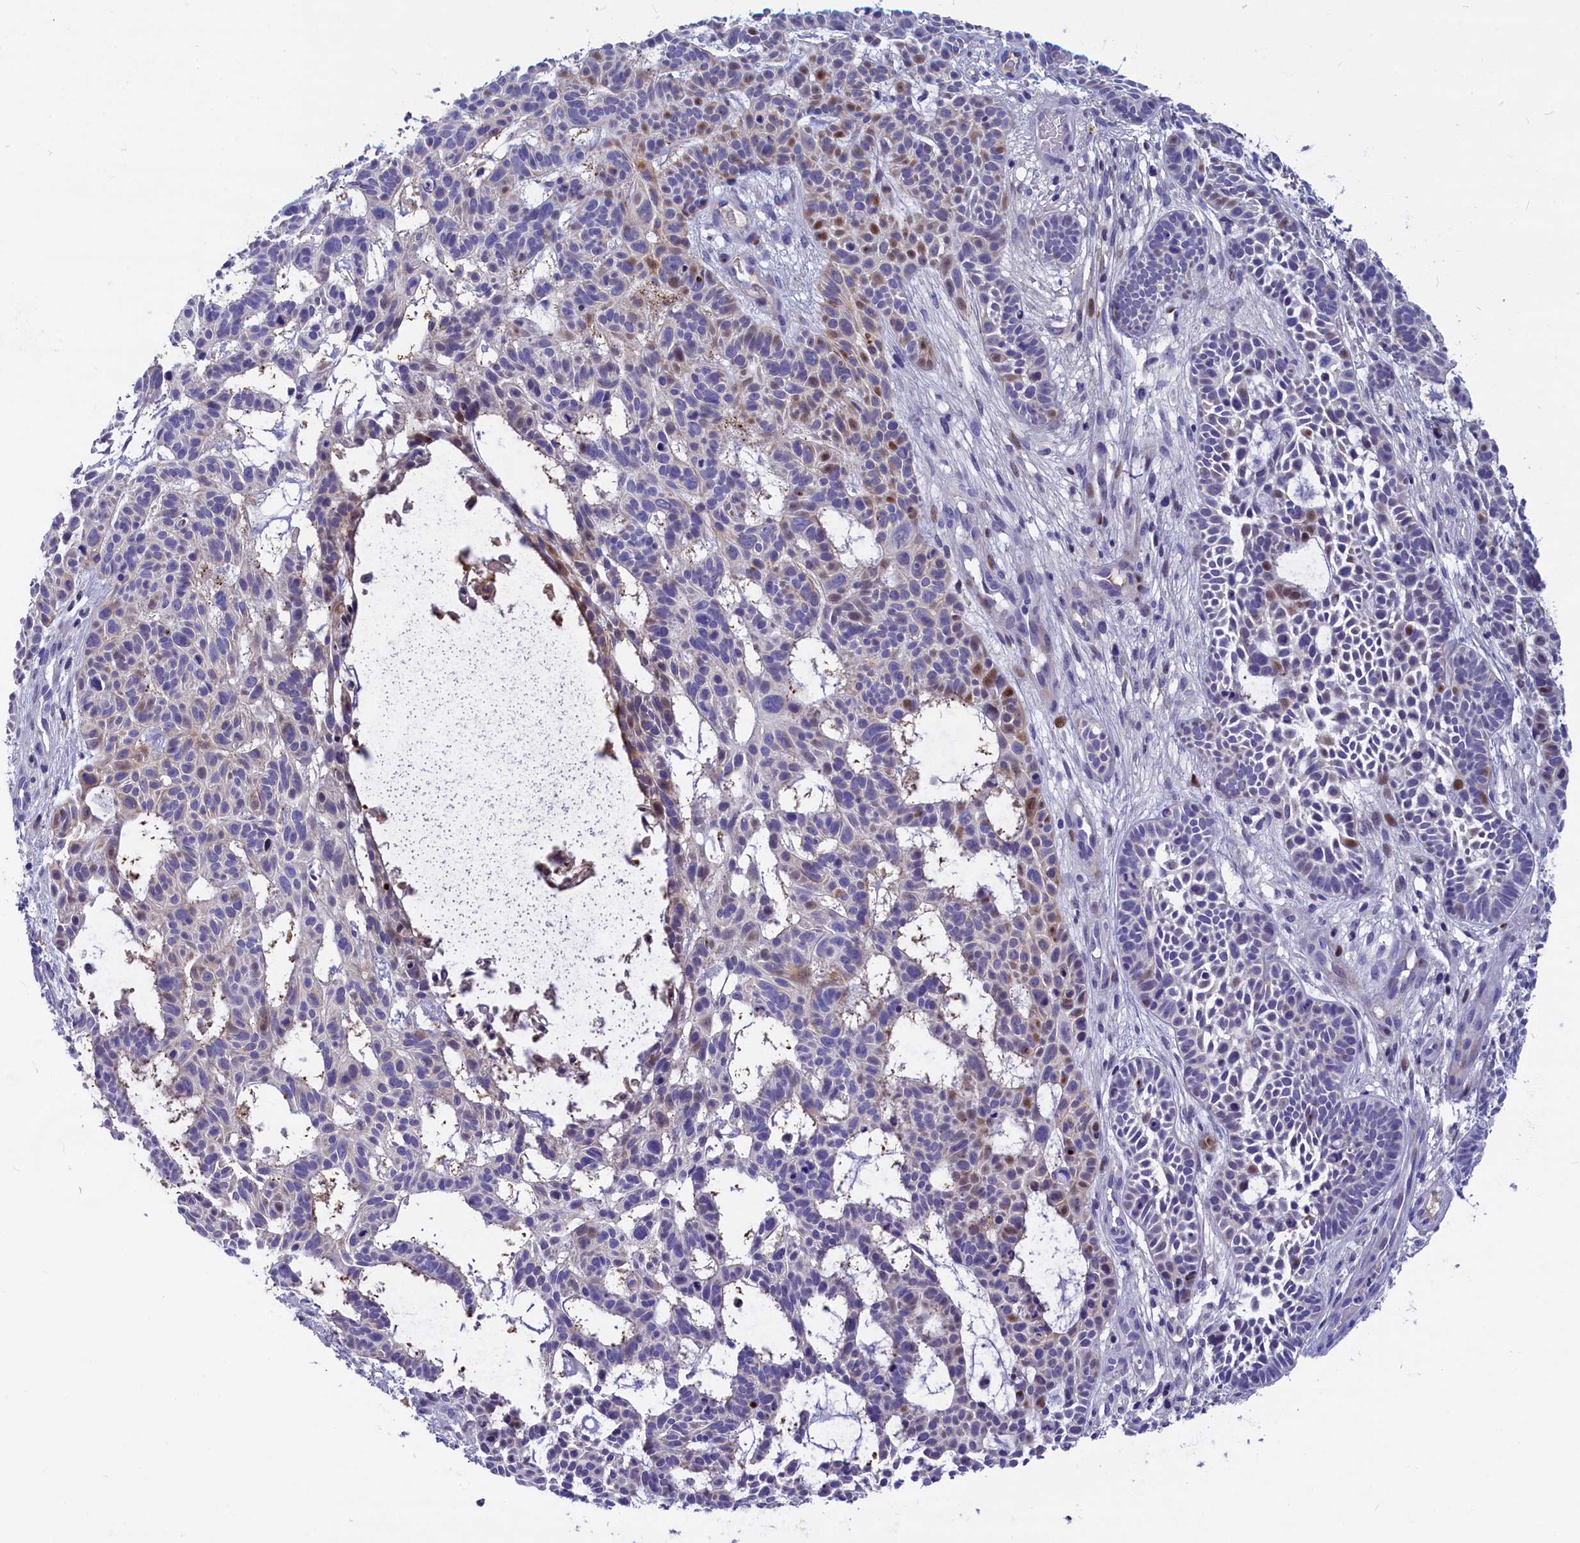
{"staining": {"intensity": "moderate", "quantity": "<25%", "location": "nuclear"}, "tissue": "skin cancer", "cell_type": "Tumor cells", "image_type": "cancer", "snomed": [{"axis": "morphology", "description": "Basal cell carcinoma"}, {"axis": "topography", "description": "Skin"}], "caption": "Brown immunohistochemical staining in skin basal cell carcinoma demonstrates moderate nuclear positivity in approximately <25% of tumor cells.", "gene": "NKPD1", "patient": {"sex": "male", "age": 89}}